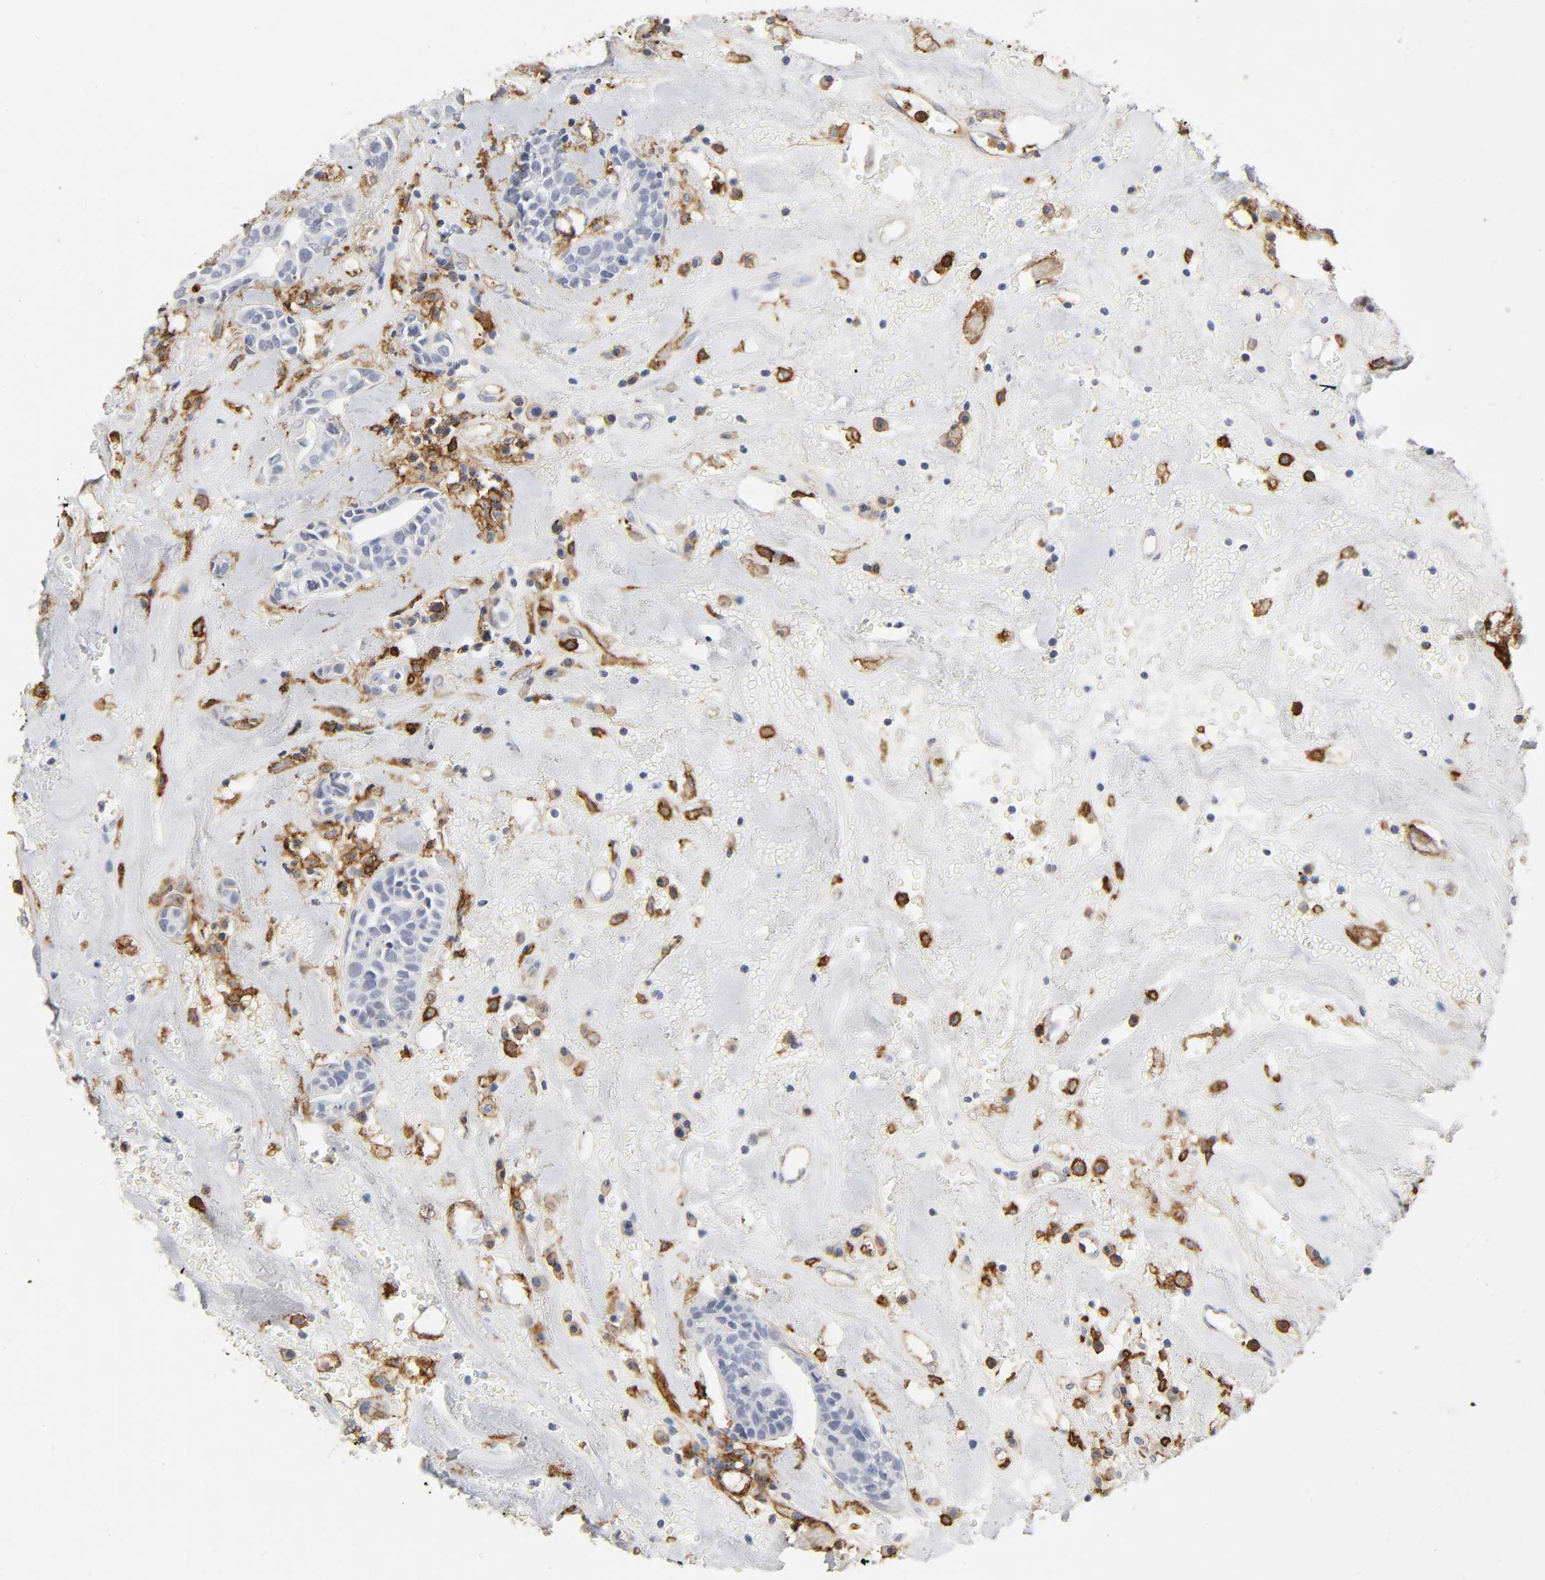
{"staining": {"intensity": "negative", "quantity": "none", "location": "none"}, "tissue": "head and neck cancer", "cell_type": "Tumor cells", "image_type": "cancer", "snomed": [{"axis": "morphology", "description": "Adenocarcinoma, NOS"}, {"axis": "topography", "description": "Salivary gland"}, {"axis": "topography", "description": "Head-Neck"}], "caption": "Head and neck adenocarcinoma stained for a protein using immunohistochemistry shows no staining tumor cells.", "gene": "LYN", "patient": {"sex": "female", "age": 65}}